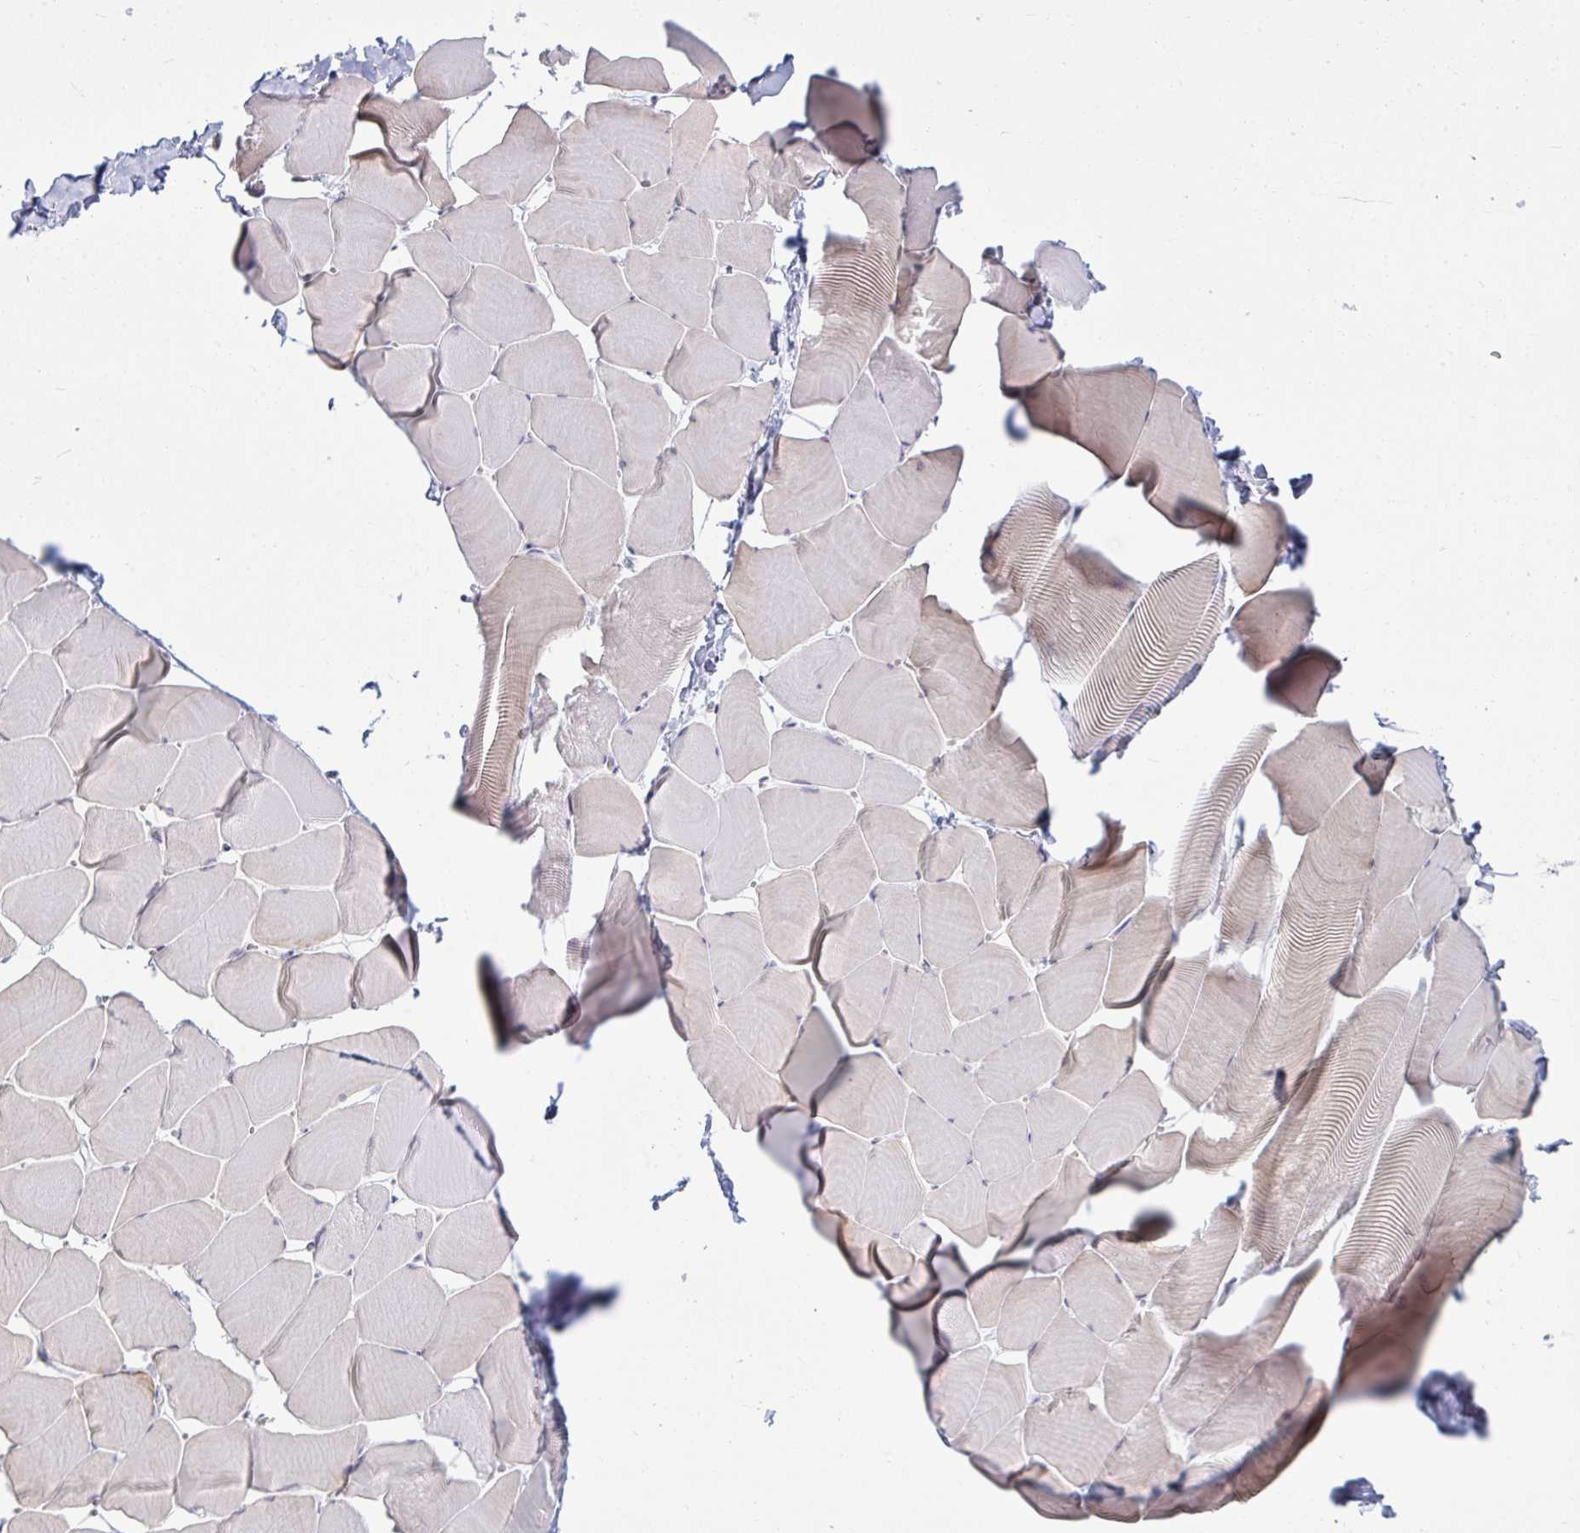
{"staining": {"intensity": "weak", "quantity": "<25%", "location": "cytoplasmic/membranous"}, "tissue": "skeletal muscle", "cell_type": "Myocytes", "image_type": "normal", "snomed": [{"axis": "morphology", "description": "Normal tissue, NOS"}, {"axis": "topography", "description": "Skeletal muscle"}], "caption": "Protein analysis of normal skeletal muscle shows no significant positivity in myocytes. Brightfield microscopy of immunohistochemistry stained with DAB (3,3'-diaminobenzidine) (brown) and hematoxylin (blue), captured at high magnification.", "gene": "RNASEH1", "patient": {"sex": "male", "age": 25}}